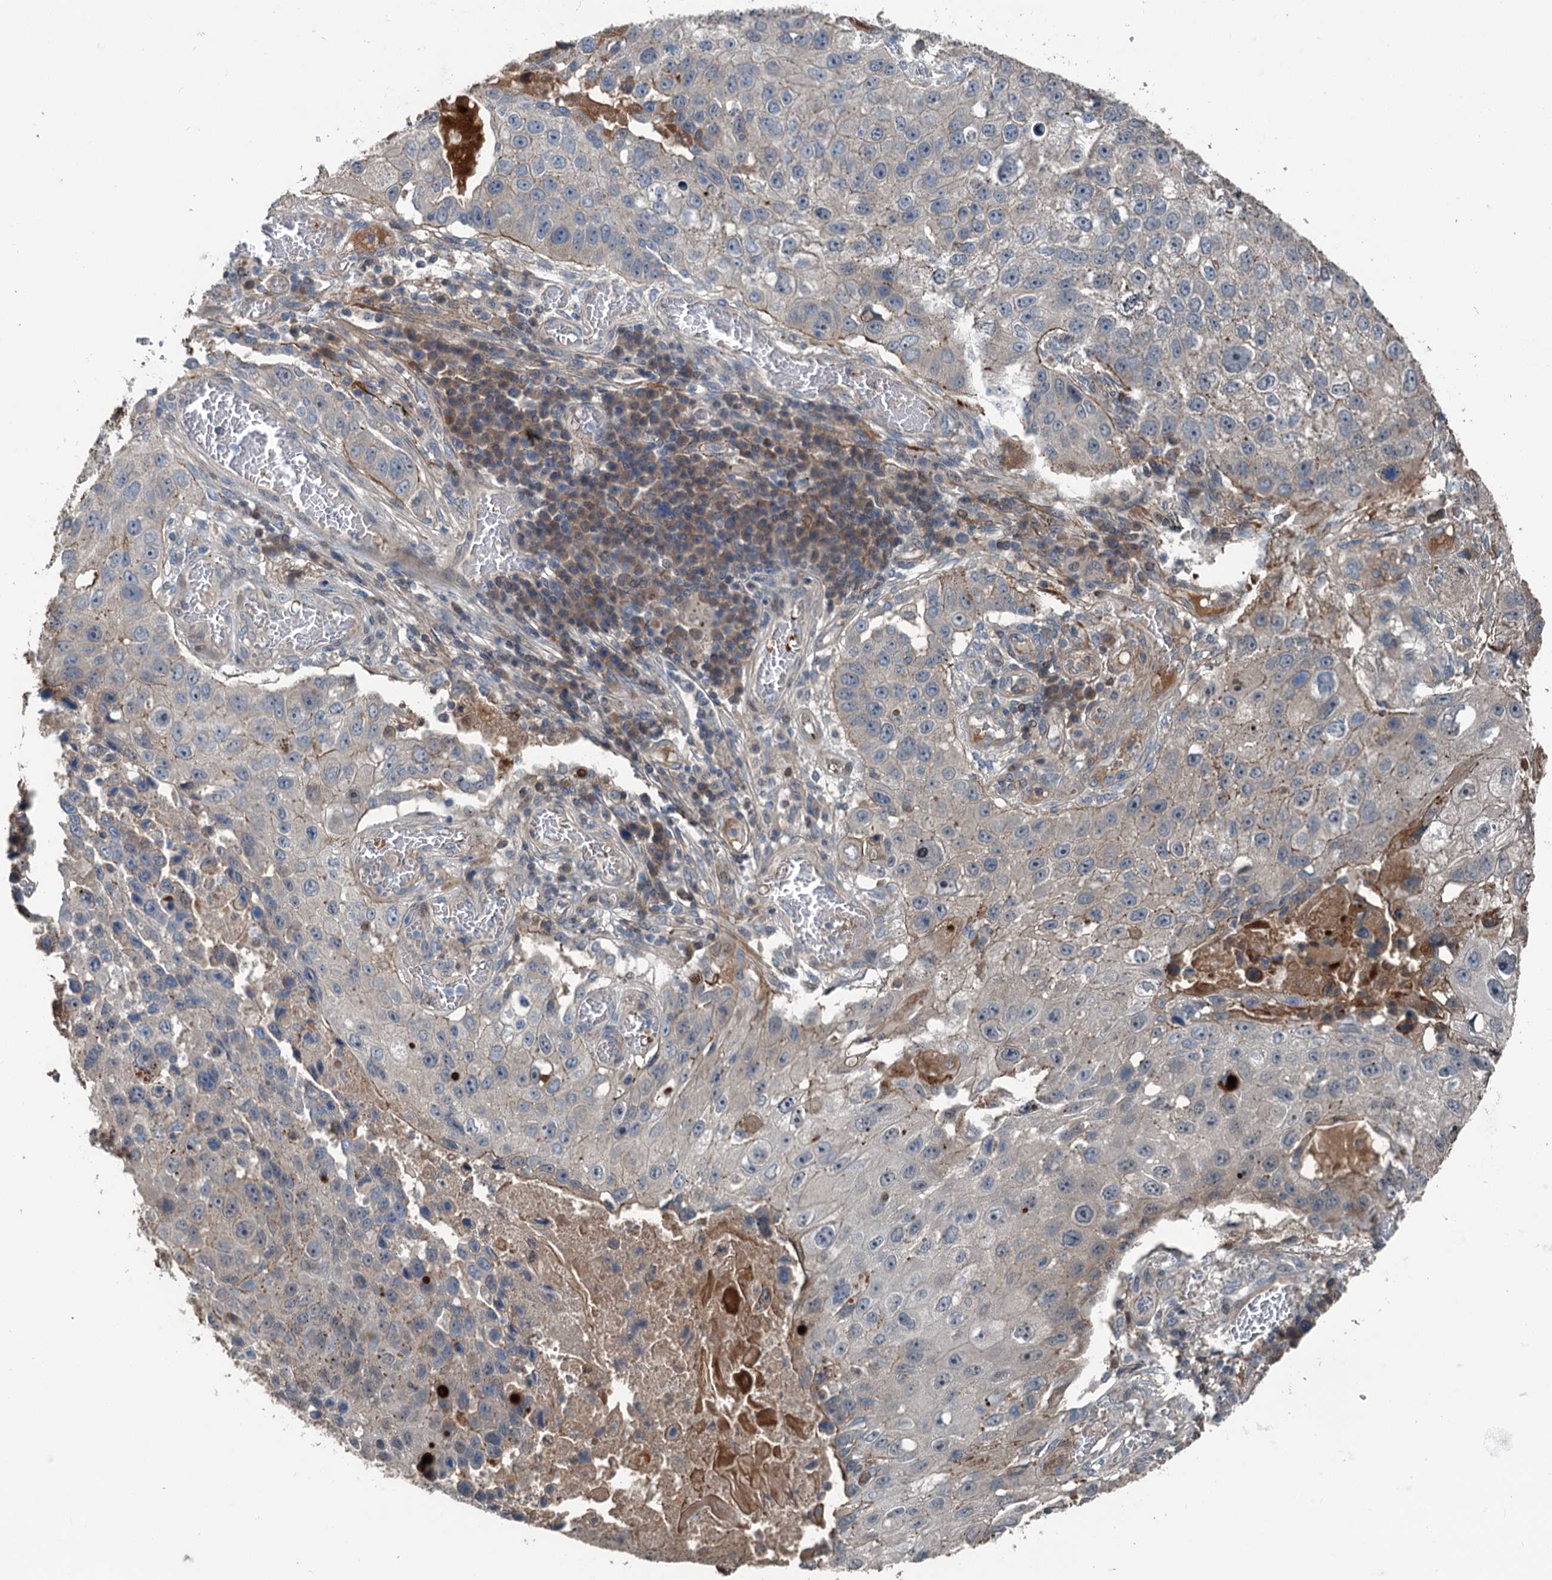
{"staining": {"intensity": "weak", "quantity": "<25%", "location": "cytoplasmic/membranous"}, "tissue": "lung cancer", "cell_type": "Tumor cells", "image_type": "cancer", "snomed": [{"axis": "morphology", "description": "Squamous cell carcinoma, NOS"}, {"axis": "topography", "description": "Lung"}], "caption": "Immunohistochemical staining of lung squamous cell carcinoma exhibits no significant expression in tumor cells.", "gene": "TEDC1", "patient": {"sex": "male", "age": 61}}